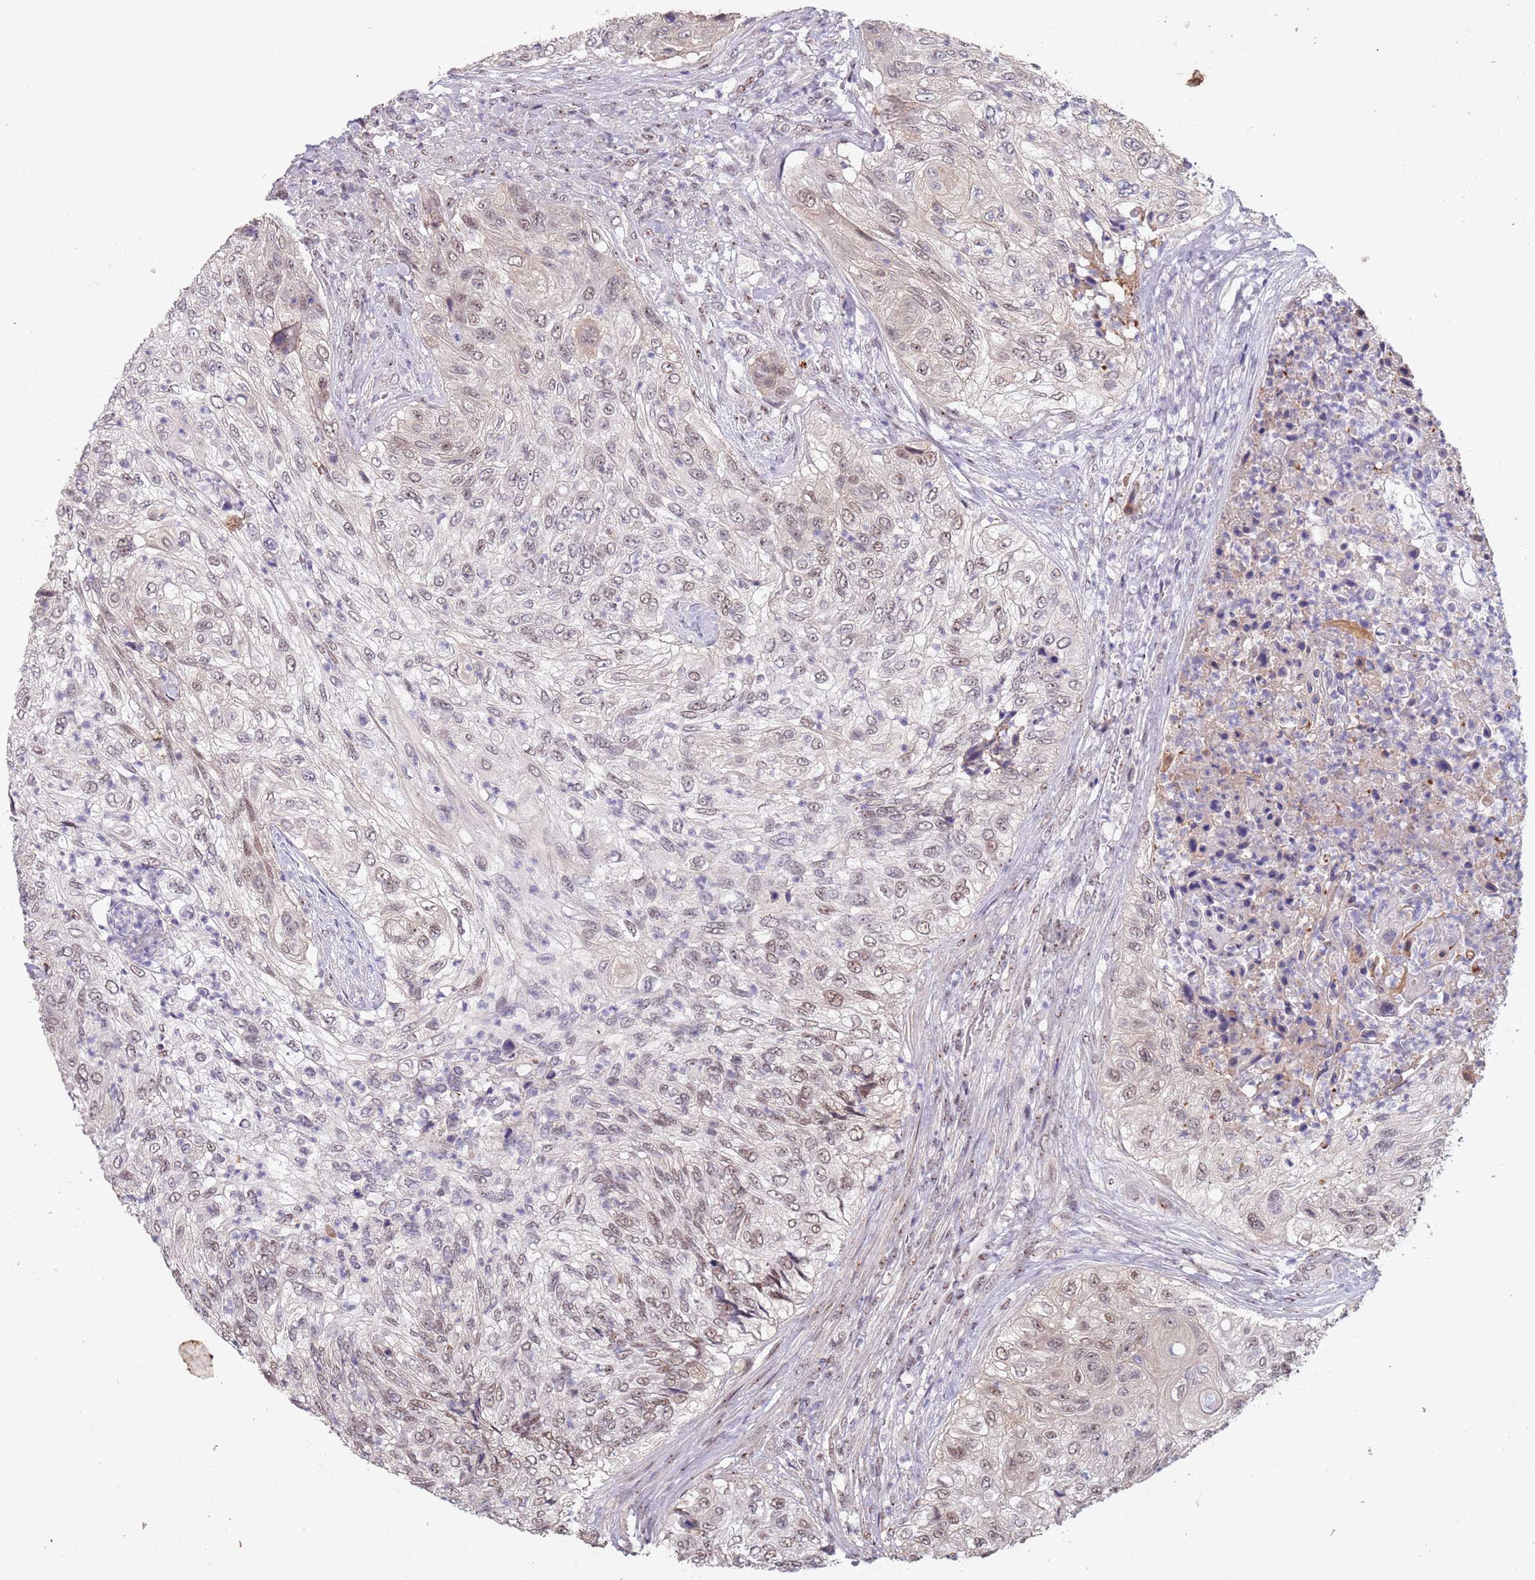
{"staining": {"intensity": "weak", "quantity": ">75%", "location": "cytoplasmic/membranous,nuclear"}, "tissue": "urothelial cancer", "cell_type": "Tumor cells", "image_type": "cancer", "snomed": [{"axis": "morphology", "description": "Urothelial carcinoma, High grade"}, {"axis": "topography", "description": "Urinary bladder"}], "caption": "A histopathology image showing weak cytoplasmic/membranous and nuclear staining in about >75% of tumor cells in urothelial carcinoma (high-grade), as visualized by brown immunohistochemical staining.", "gene": "CIZ1", "patient": {"sex": "female", "age": 60}}